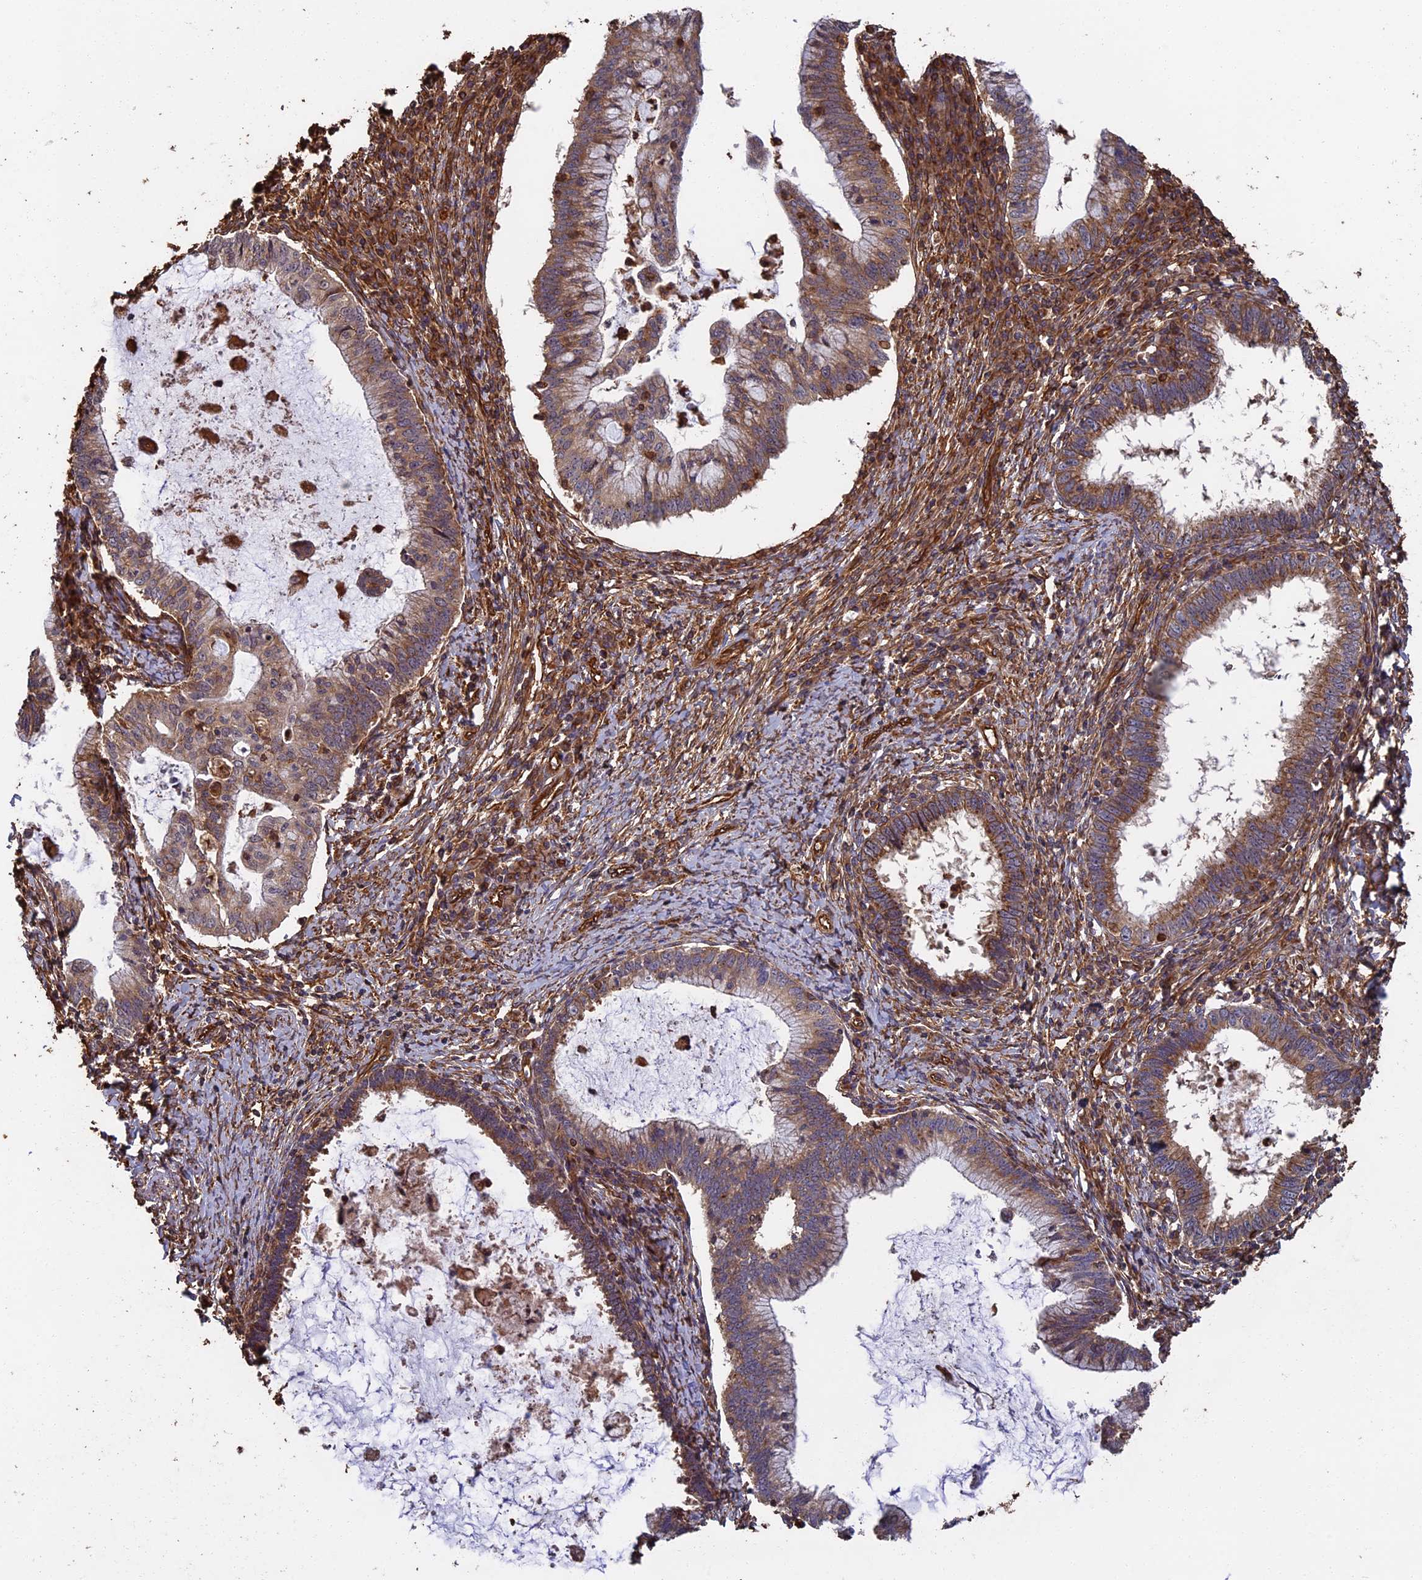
{"staining": {"intensity": "moderate", "quantity": "25%-75%", "location": "cytoplasmic/membranous"}, "tissue": "cervical cancer", "cell_type": "Tumor cells", "image_type": "cancer", "snomed": [{"axis": "morphology", "description": "Adenocarcinoma, NOS"}, {"axis": "topography", "description": "Cervix"}], "caption": "Protein expression by IHC demonstrates moderate cytoplasmic/membranous expression in approximately 25%-75% of tumor cells in adenocarcinoma (cervical).", "gene": "CCDC124", "patient": {"sex": "female", "age": 36}}